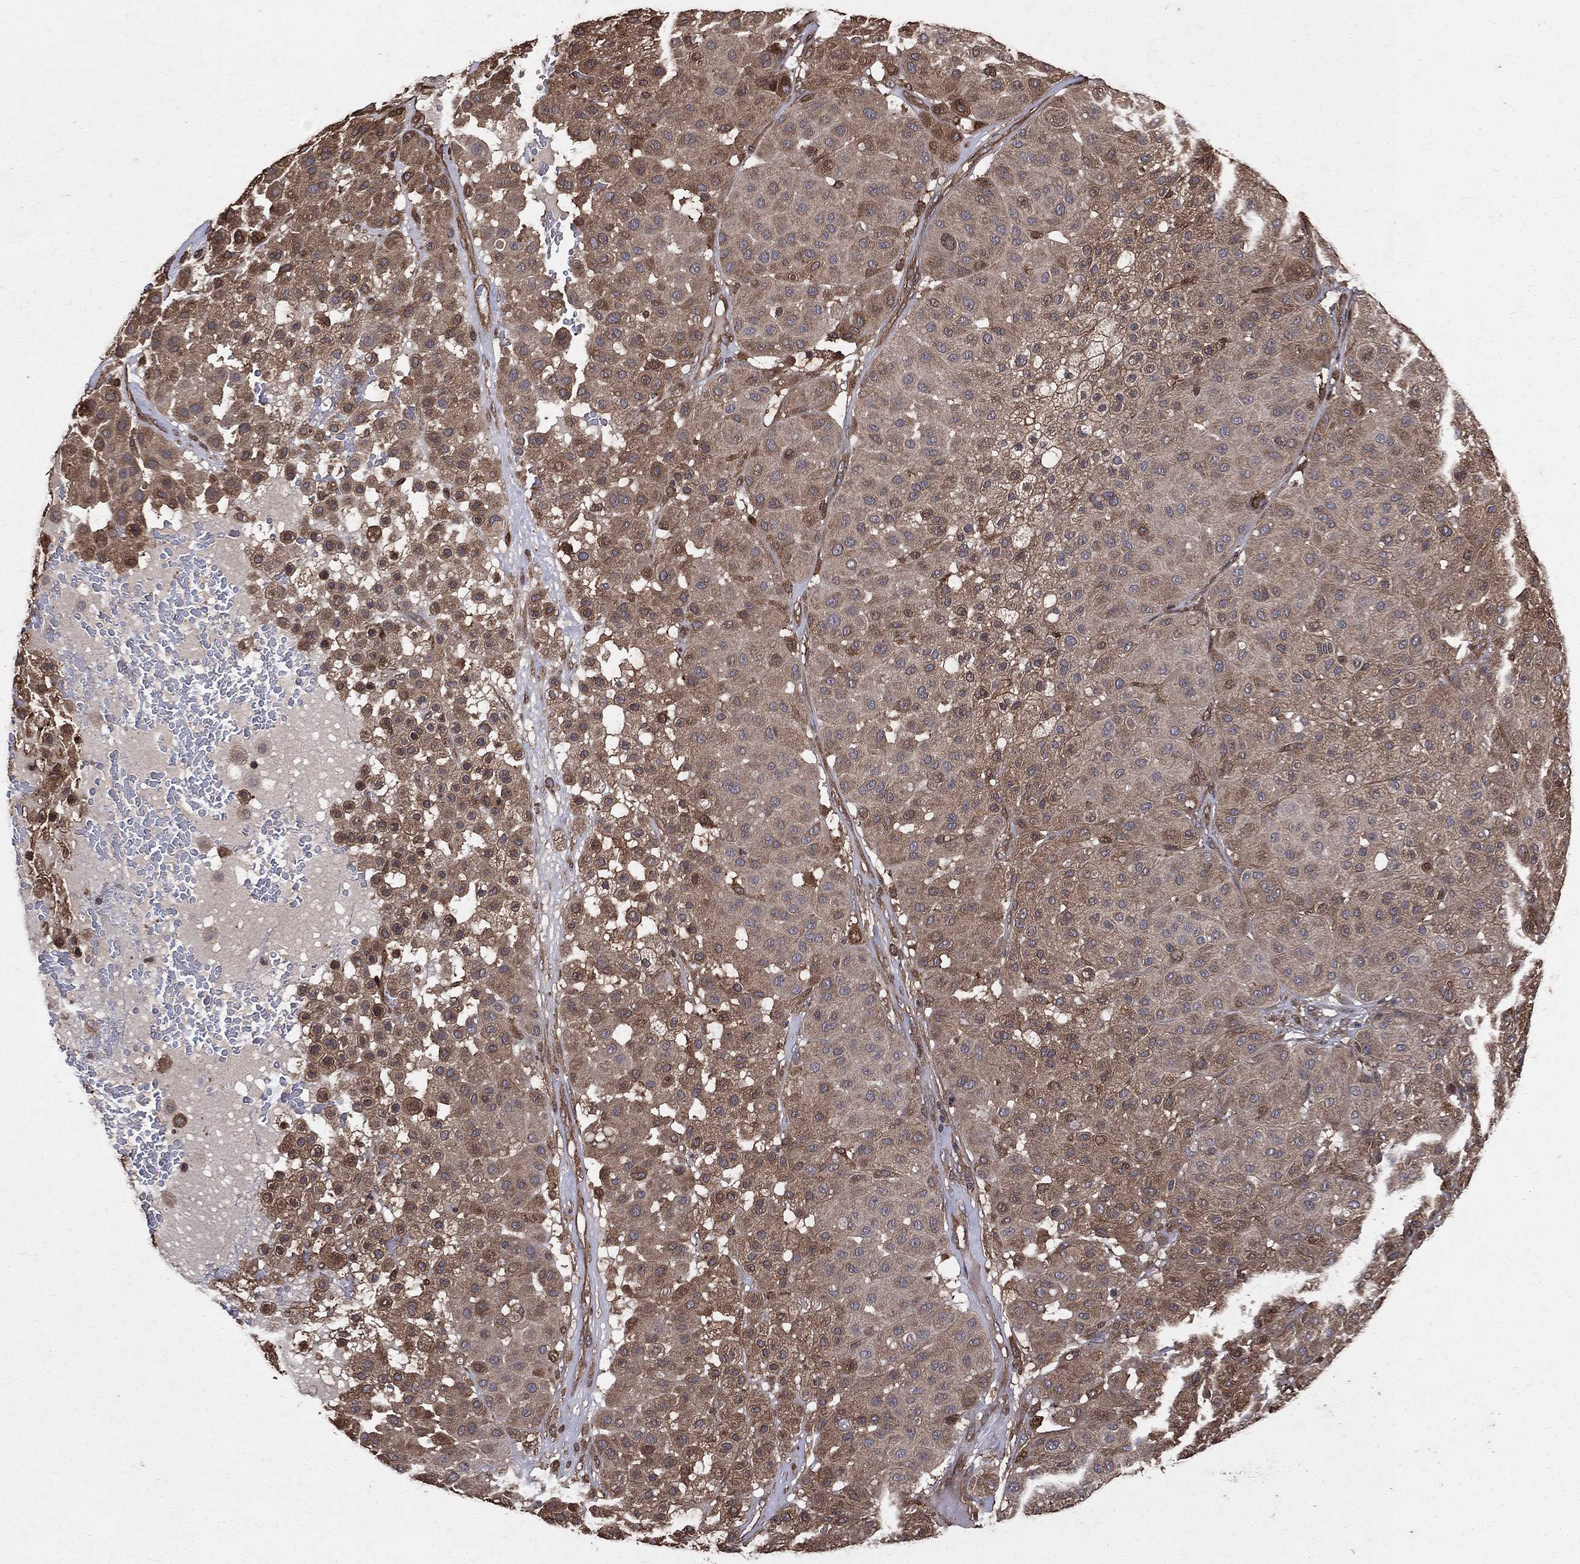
{"staining": {"intensity": "weak", "quantity": "25%-75%", "location": "cytoplasmic/membranous"}, "tissue": "melanoma", "cell_type": "Tumor cells", "image_type": "cancer", "snomed": [{"axis": "morphology", "description": "Malignant melanoma, Metastatic site"}, {"axis": "topography", "description": "Smooth muscle"}], "caption": "Protein staining exhibits weak cytoplasmic/membranous expression in about 25%-75% of tumor cells in malignant melanoma (metastatic site).", "gene": "DPYSL2", "patient": {"sex": "male", "age": 41}}